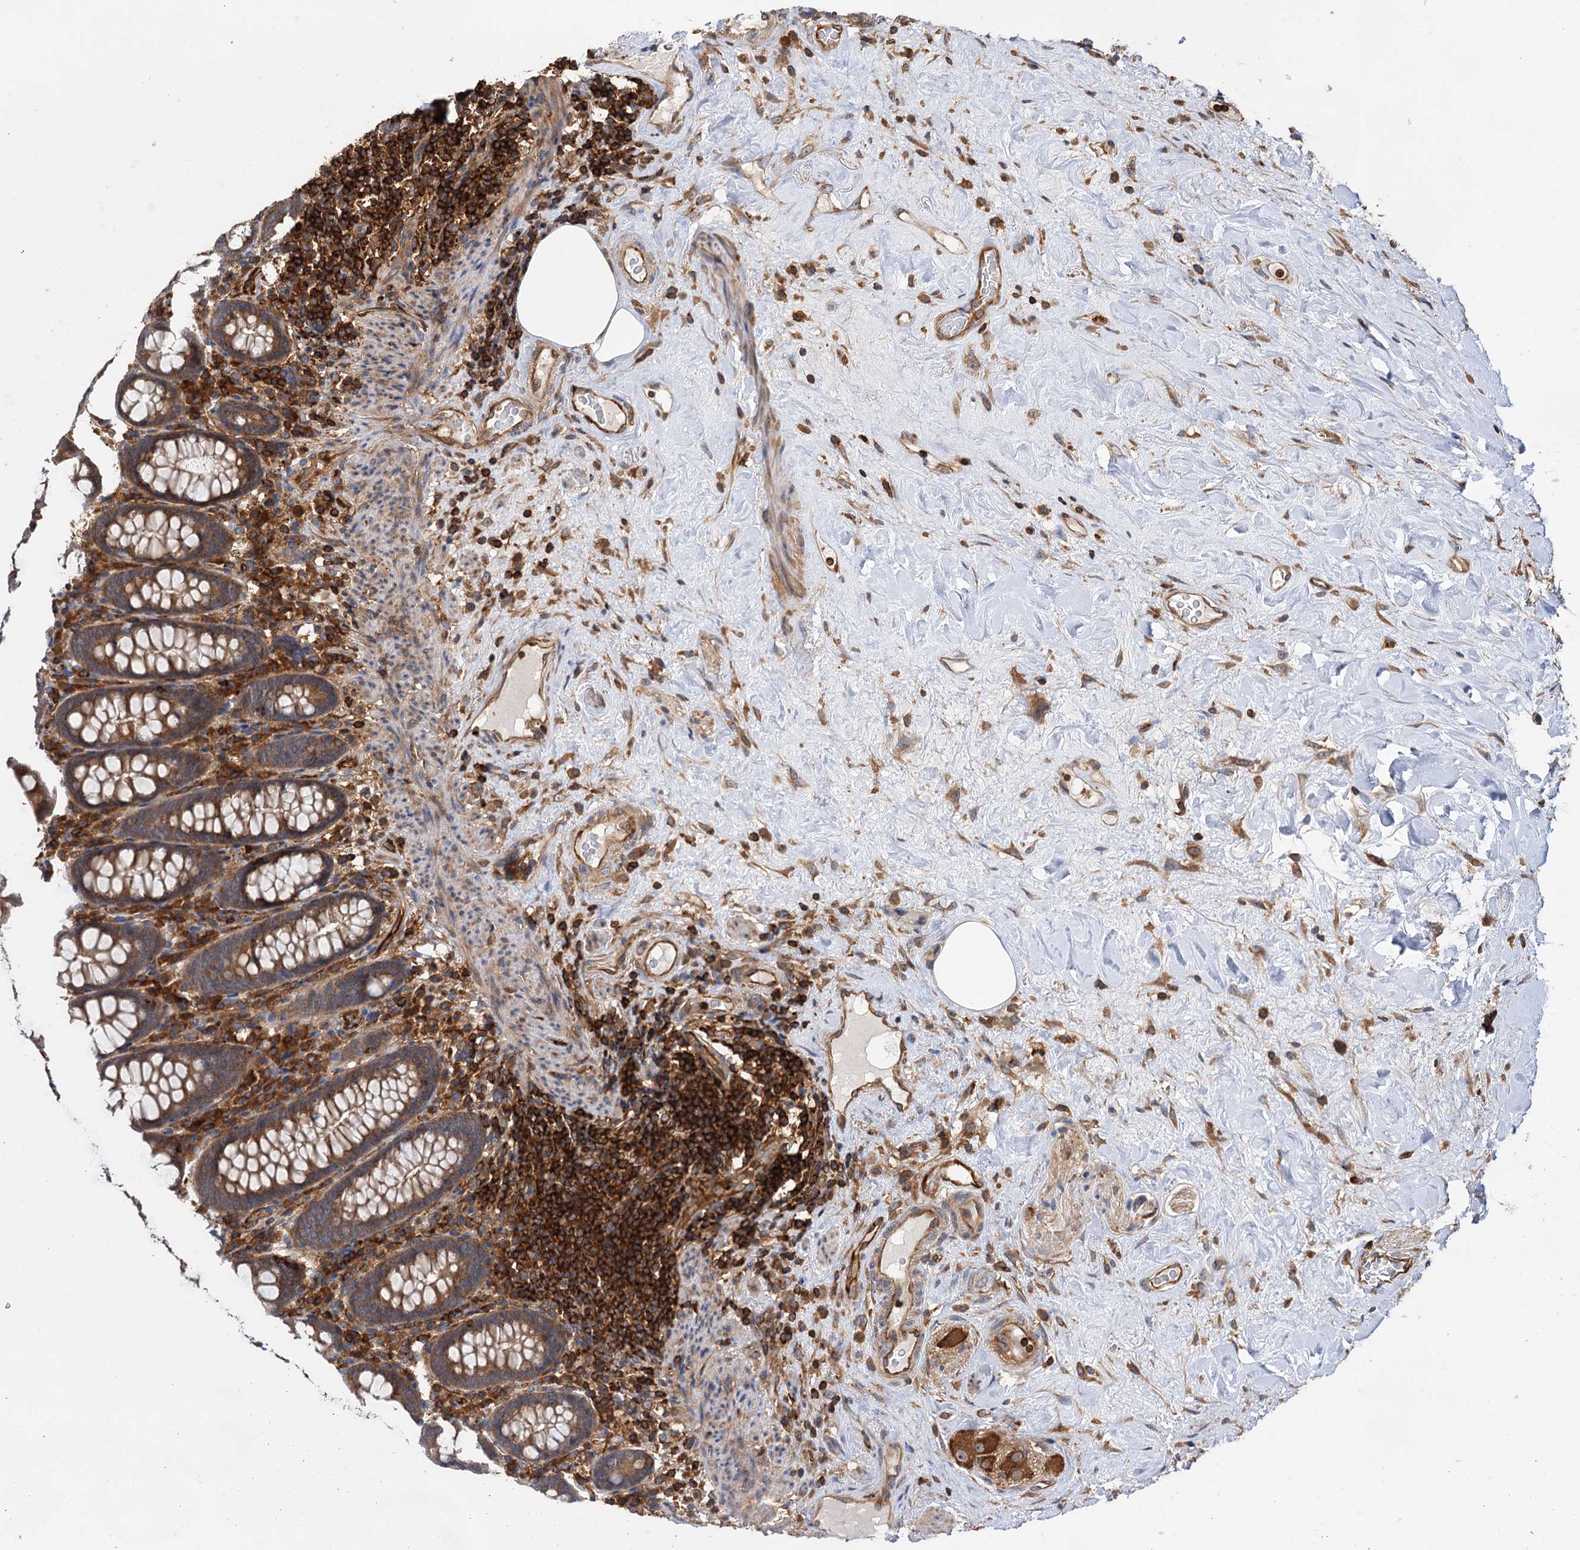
{"staining": {"intensity": "strong", "quantity": ">75%", "location": "cytoplasmic/membranous"}, "tissue": "colon", "cell_type": "Endothelial cells", "image_type": "normal", "snomed": [{"axis": "morphology", "description": "Normal tissue, NOS"}, {"axis": "topography", "description": "Colon"}], "caption": "Strong cytoplasmic/membranous protein staining is seen in approximately >75% of endothelial cells in colon. The protein is stained brown, and the nuclei are stained in blue (DAB (3,3'-diaminobenzidine) IHC with brightfield microscopy, high magnification).", "gene": "PACS1", "patient": {"sex": "female", "age": 79}}